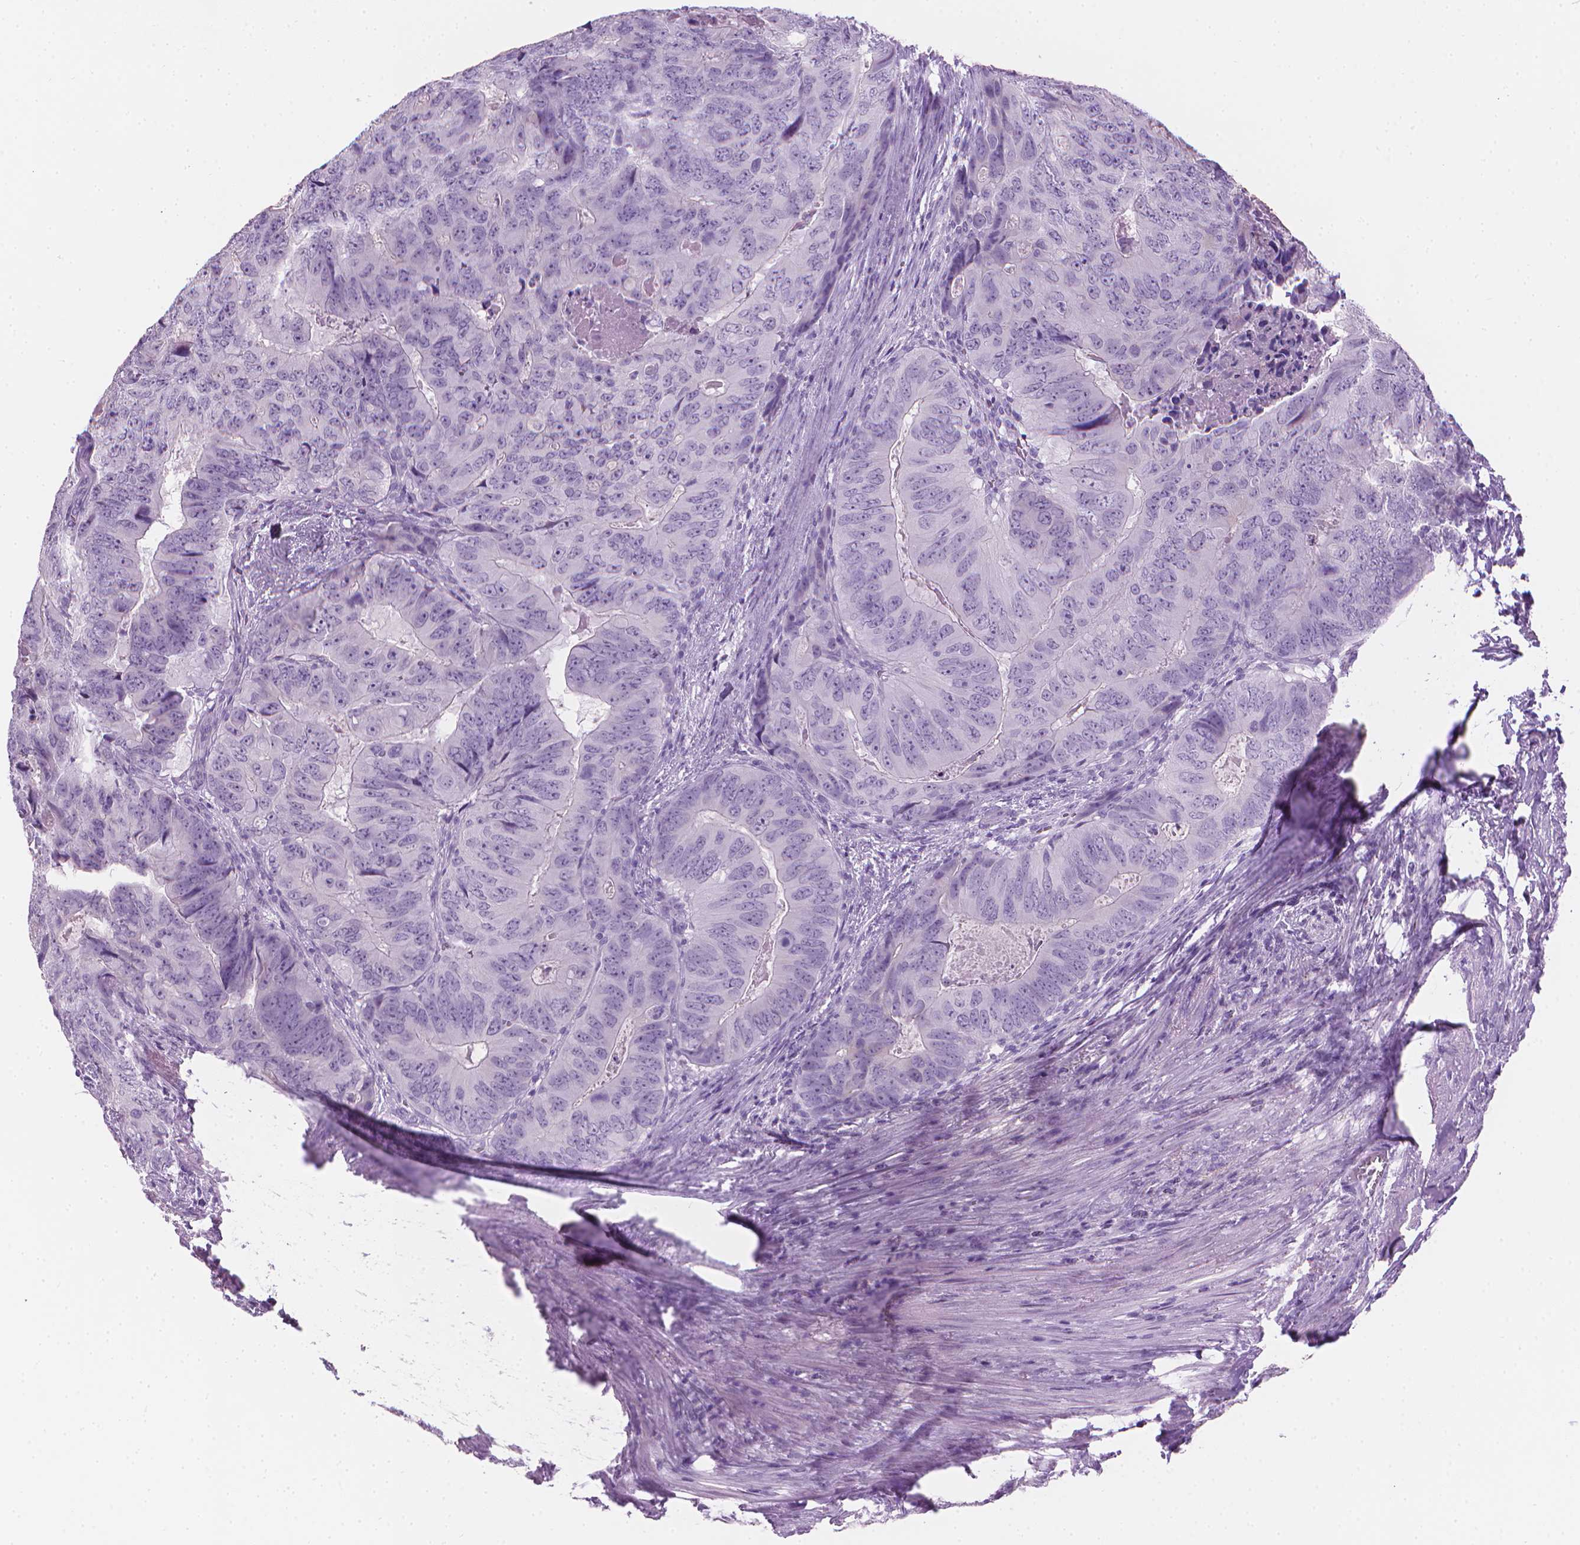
{"staining": {"intensity": "negative", "quantity": "none", "location": "none"}, "tissue": "colorectal cancer", "cell_type": "Tumor cells", "image_type": "cancer", "snomed": [{"axis": "morphology", "description": "Adenocarcinoma, NOS"}, {"axis": "topography", "description": "Colon"}], "caption": "Image shows no significant protein positivity in tumor cells of colorectal cancer (adenocarcinoma).", "gene": "TTC29", "patient": {"sex": "male", "age": 79}}